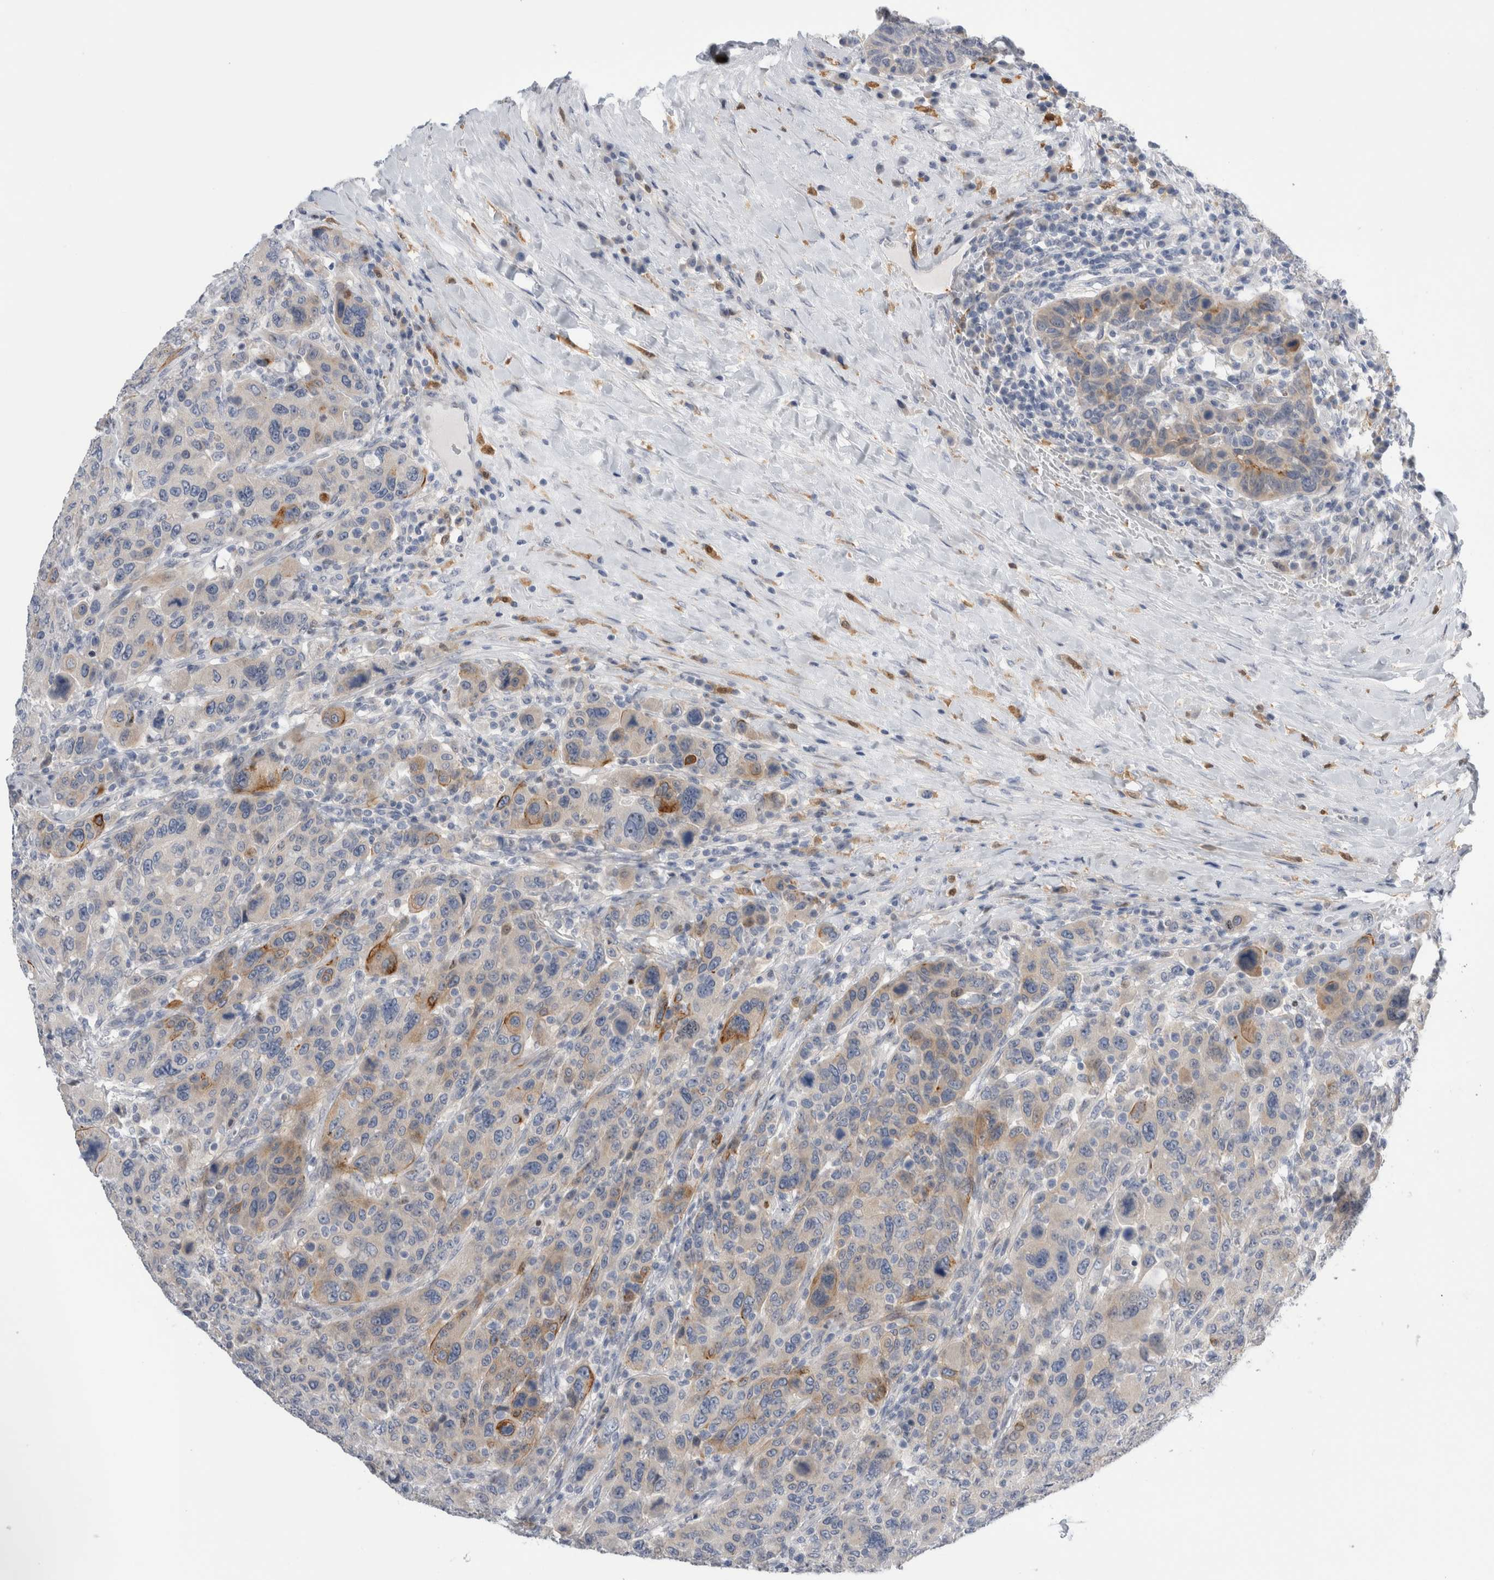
{"staining": {"intensity": "moderate", "quantity": "<25%", "location": "cytoplasmic/membranous"}, "tissue": "breast cancer", "cell_type": "Tumor cells", "image_type": "cancer", "snomed": [{"axis": "morphology", "description": "Duct carcinoma"}, {"axis": "topography", "description": "Breast"}], "caption": "Protein positivity by IHC reveals moderate cytoplasmic/membranous staining in about <25% of tumor cells in breast infiltrating ductal carcinoma.", "gene": "SLC20A2", "patient": {"sex": "female", "age": 37}}